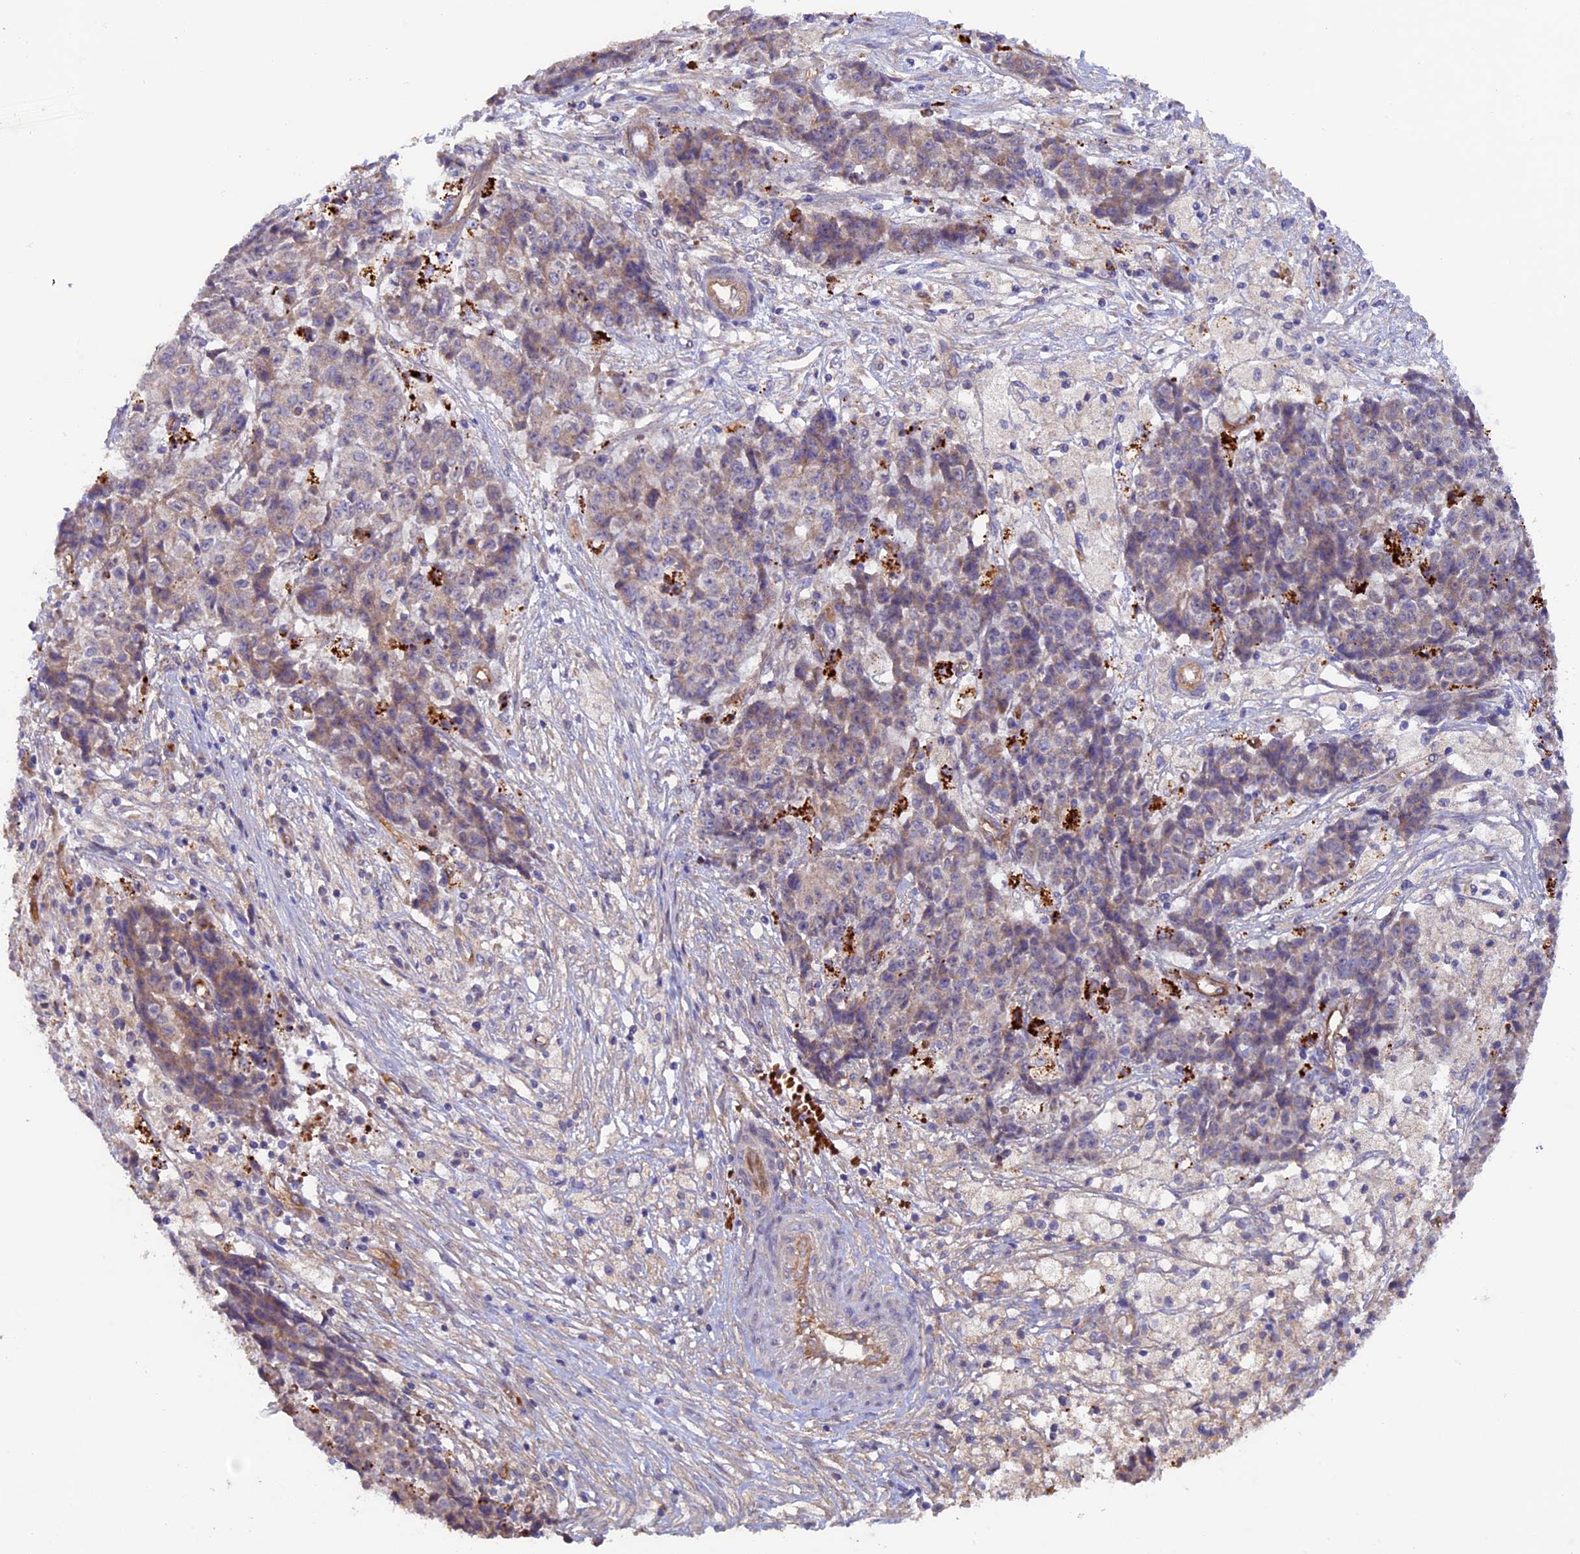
{"staining": {"intensity": "weak", "quantity": "25%-75%", "location": "cytoplasmic/membranous"}, "tissue": "ovarian cancer", "cell_type": "Tumor cells", "image_type": "cancer", "snomed": [{"axis": "morphology", "description": "Carcinoma, endometroid"}, {"axis": "topography", "description": "Ovary"}], "caption": "This histopathology image exhibits immunohistochemistry (IHC) staining of human endometroid carcinoma (ovarian), with low weak cytoplasmic/membranous staining in about 25%-75% of tumor cells.", "gene": "DUS3L", "patient": {"sex": "female", "age": 42}}